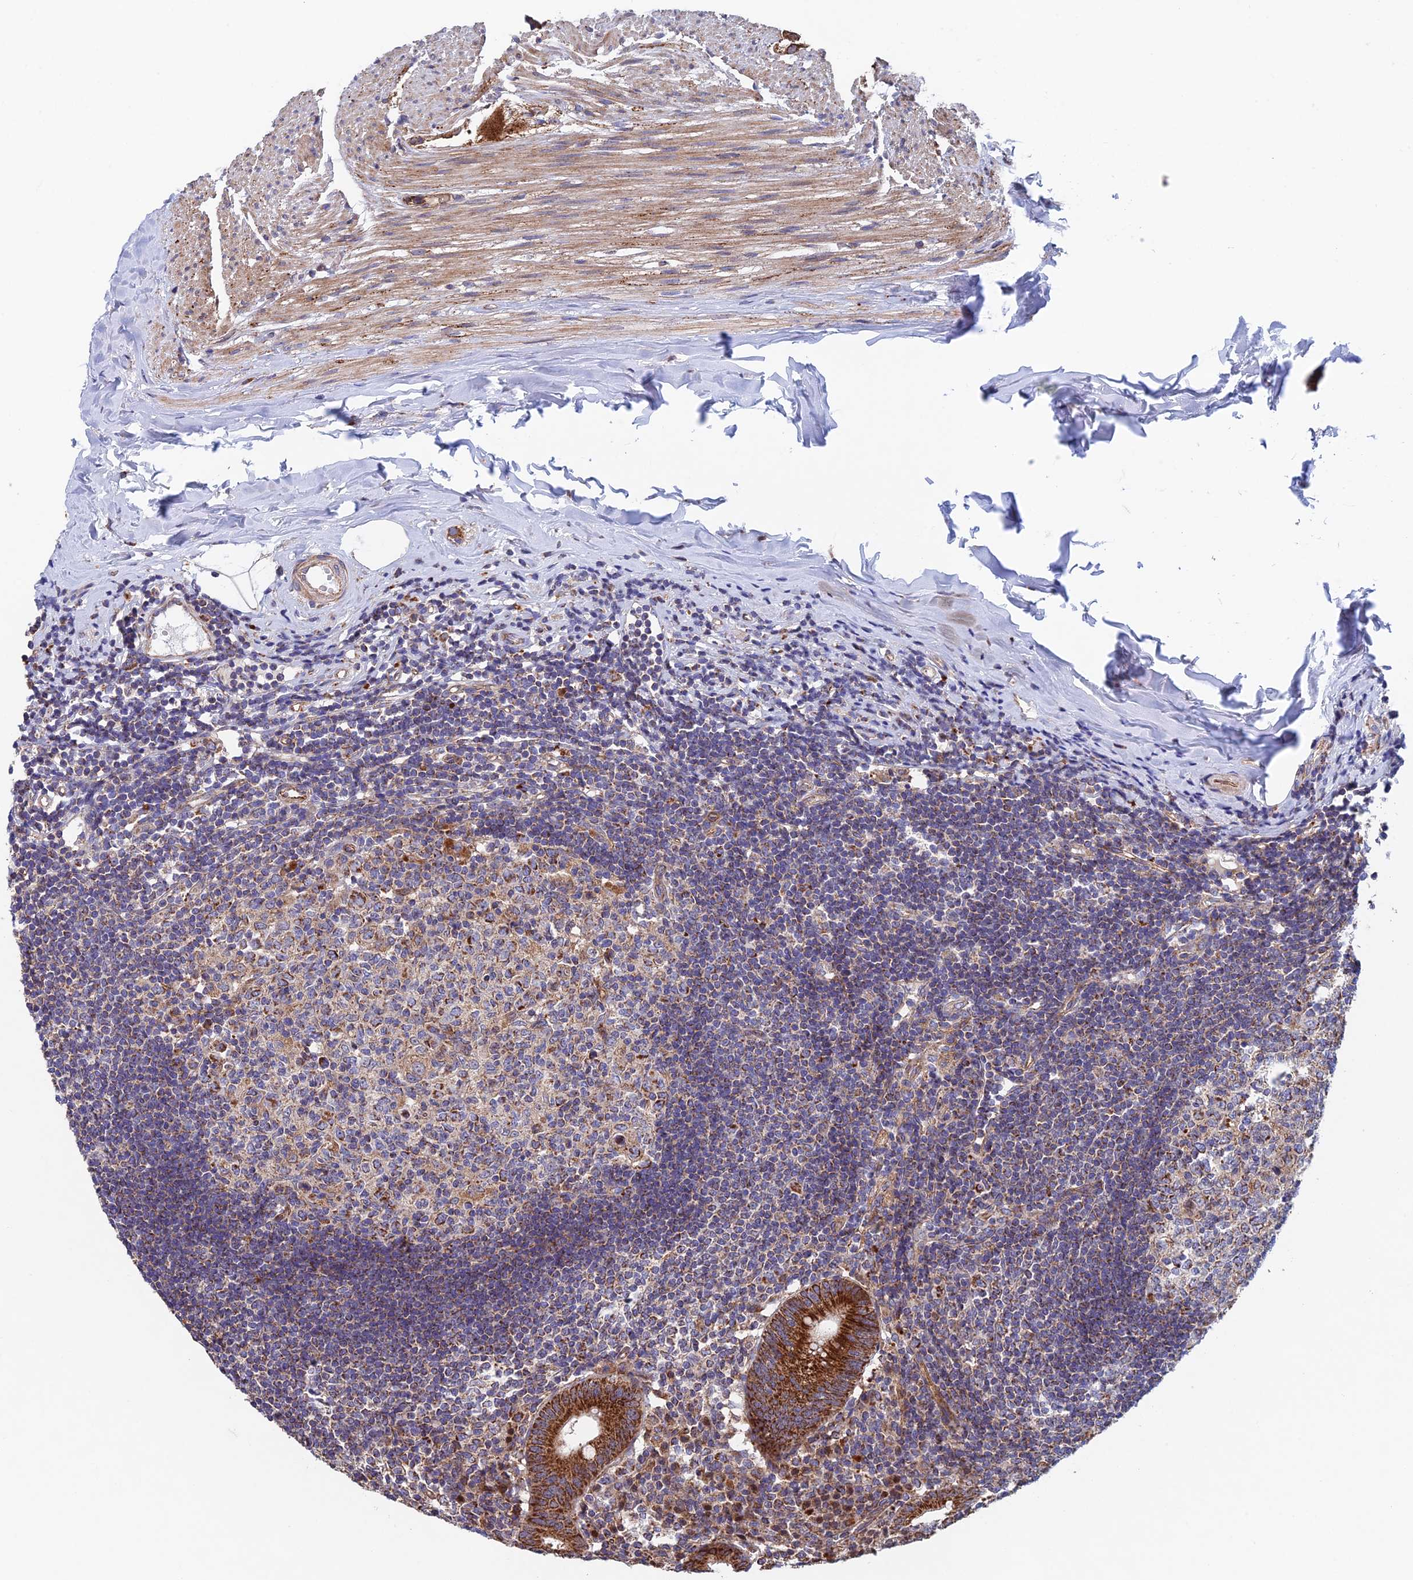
{"staining": {"intensity": "strong", "quantity": ">75%", "location": "cytoplasmic/membranous"}, "tissue": "appendix", "cell_type": "Glandular cells", "image_type": "normal", "snomed": [{"axis": "morphology", "description": "Normal tissue, NOS"}, {"axis": "topography", "description": "Appendix"}], "caption": "A brown stain shows strong cytoplasmic/membranous positivity of a protein in glandular cells of unremarkable appendix. The protein is stained brown, and the nuclei are stained in blue (DAB IHC with brightfield microscopy, high magnification).", "gene": "MRPL1", "patient": {"sex": "female", "age": 54}}